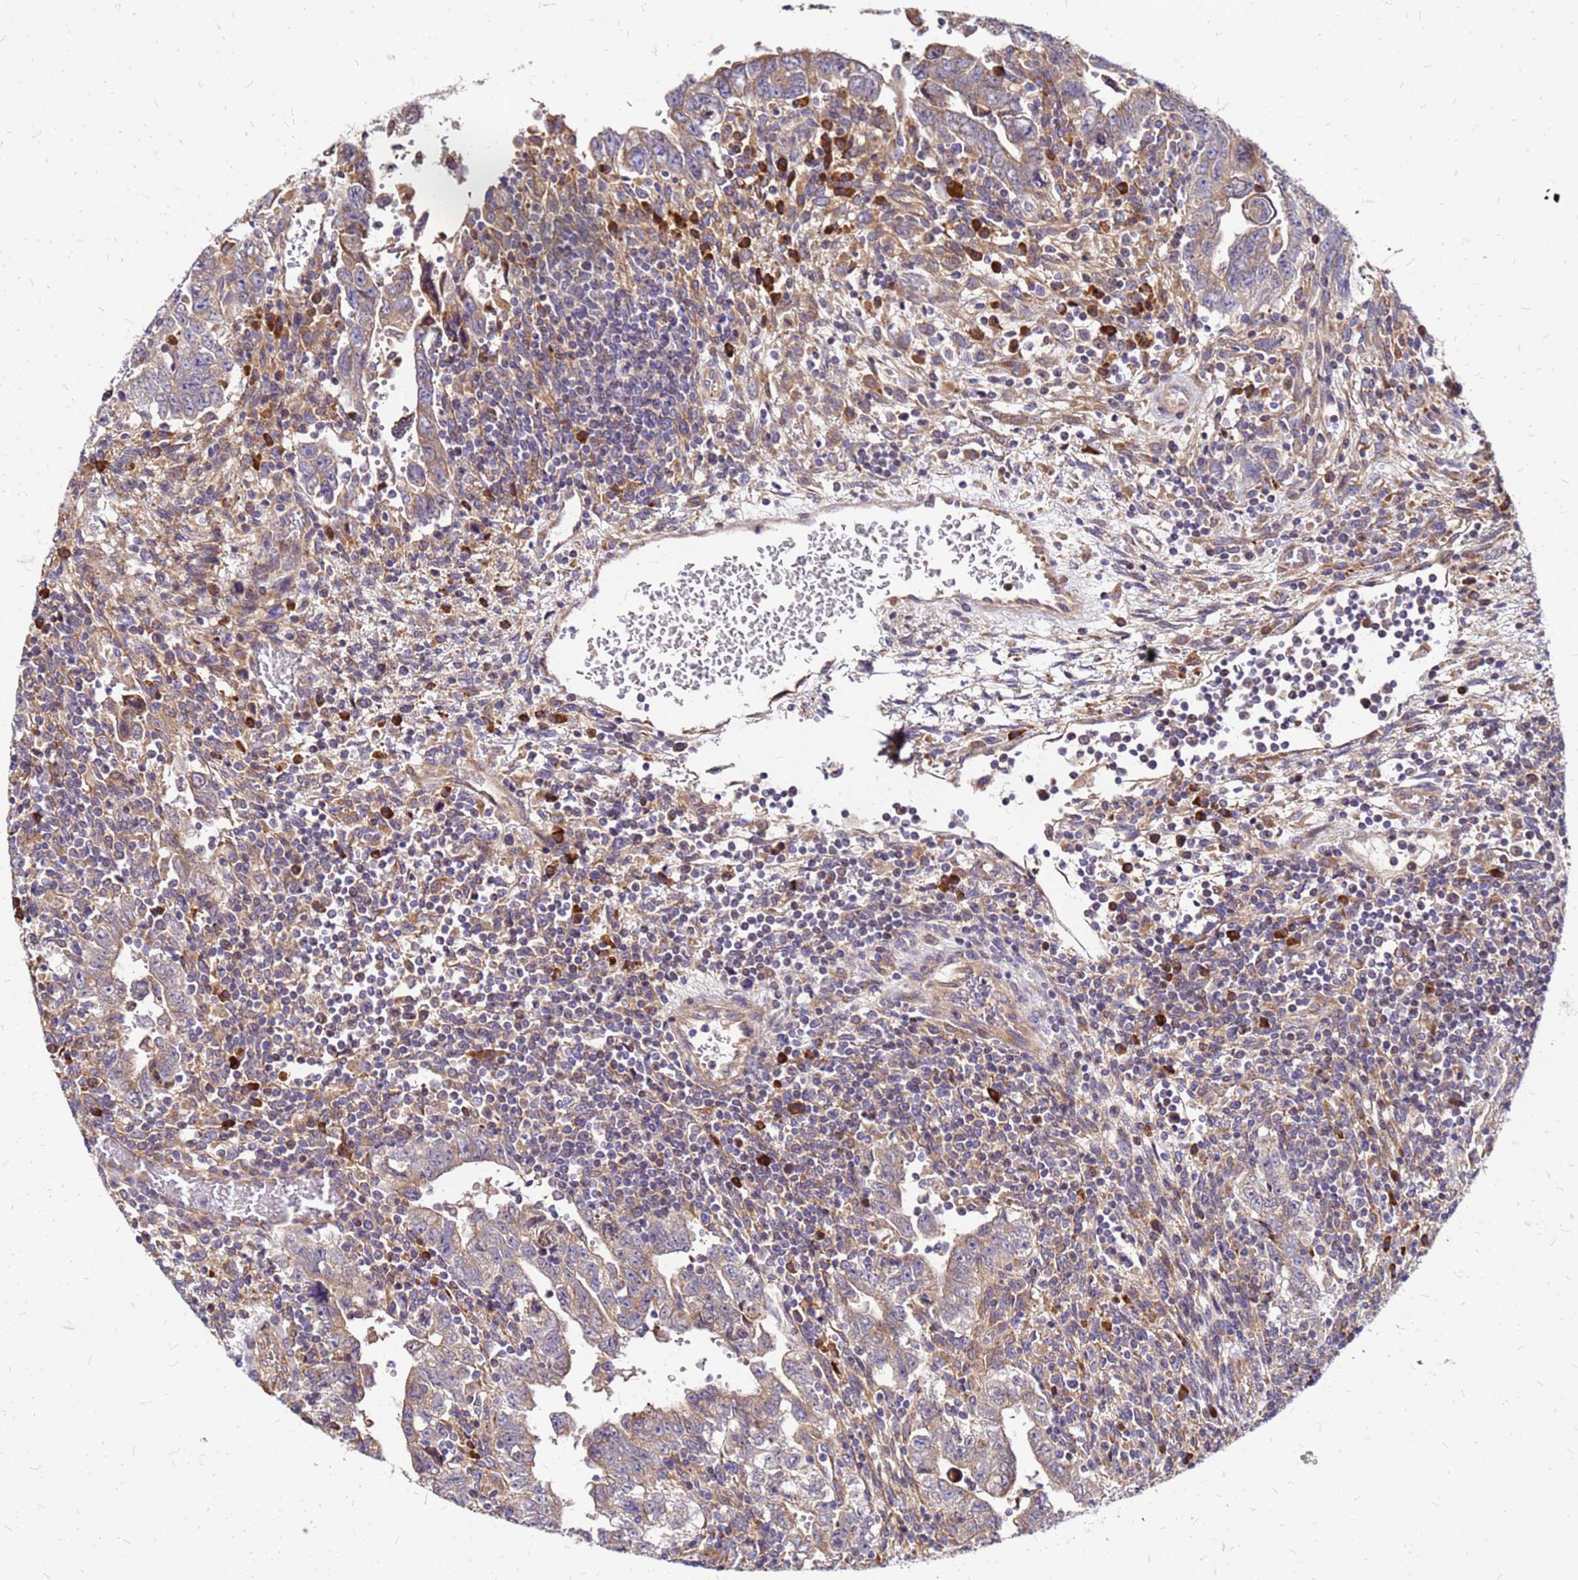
{"staining": {"intensity": "moderate", "quantity": "<25%", "location": "cytoplasmic/membranous"}, "tissue": "testis cancer", "cell_type": "Tumor cells", "image_type": "cancer", "snomed": [{"axis": "morphology", "description": "Carcinoma, Embryonal, NOS"}, {"axis": "topography", "description": "Testis"}], "caption": "Immunohistochemistry micrograph of embryonal carcinoma (testis) stained for a protein (brown), which reveals low levels of moderate cytoplasmic/membranous expression in approximately <25% of tumor cells.", "gene": "VMO1", "patient": {"sex": "male", "age": 28}}